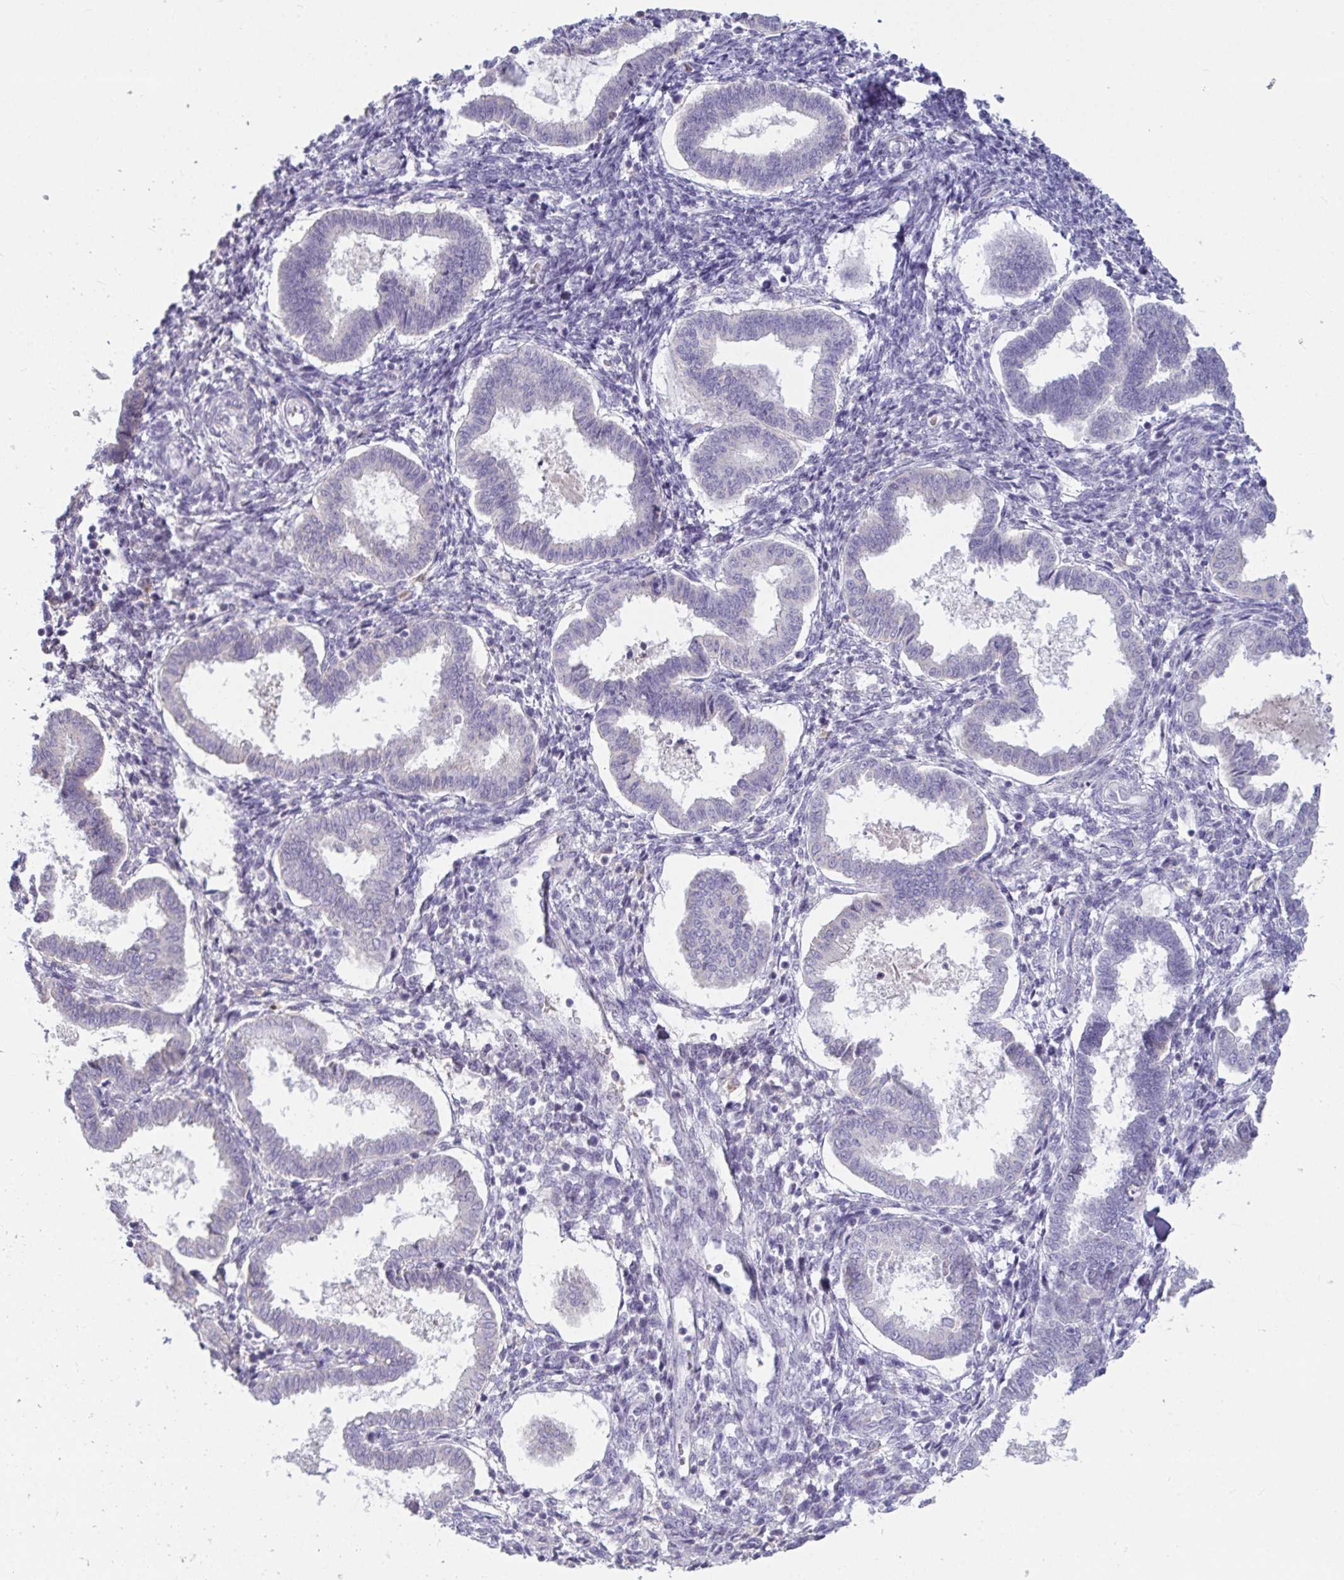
{"staining": {"intensity": "negative", "quantity": "none", "location": "none"}, "tissue": "endometrium", "cell_type": "Cells in endometrial stroma", "image_type": "normal", "snomed": [{"axis": "morphology", "description": "Normal tissue, NOS"}, {"axis": "topography", "description": "Endometrium"}], "caption": "High power microscopy micrograph of an immunohistochemistry (IHC) histopathology image of benign endometrium, revealing no significant positivity in cells in endometrial stroma.", "gene": "MYC", "patient": {"sex": "female", "age": 24}}